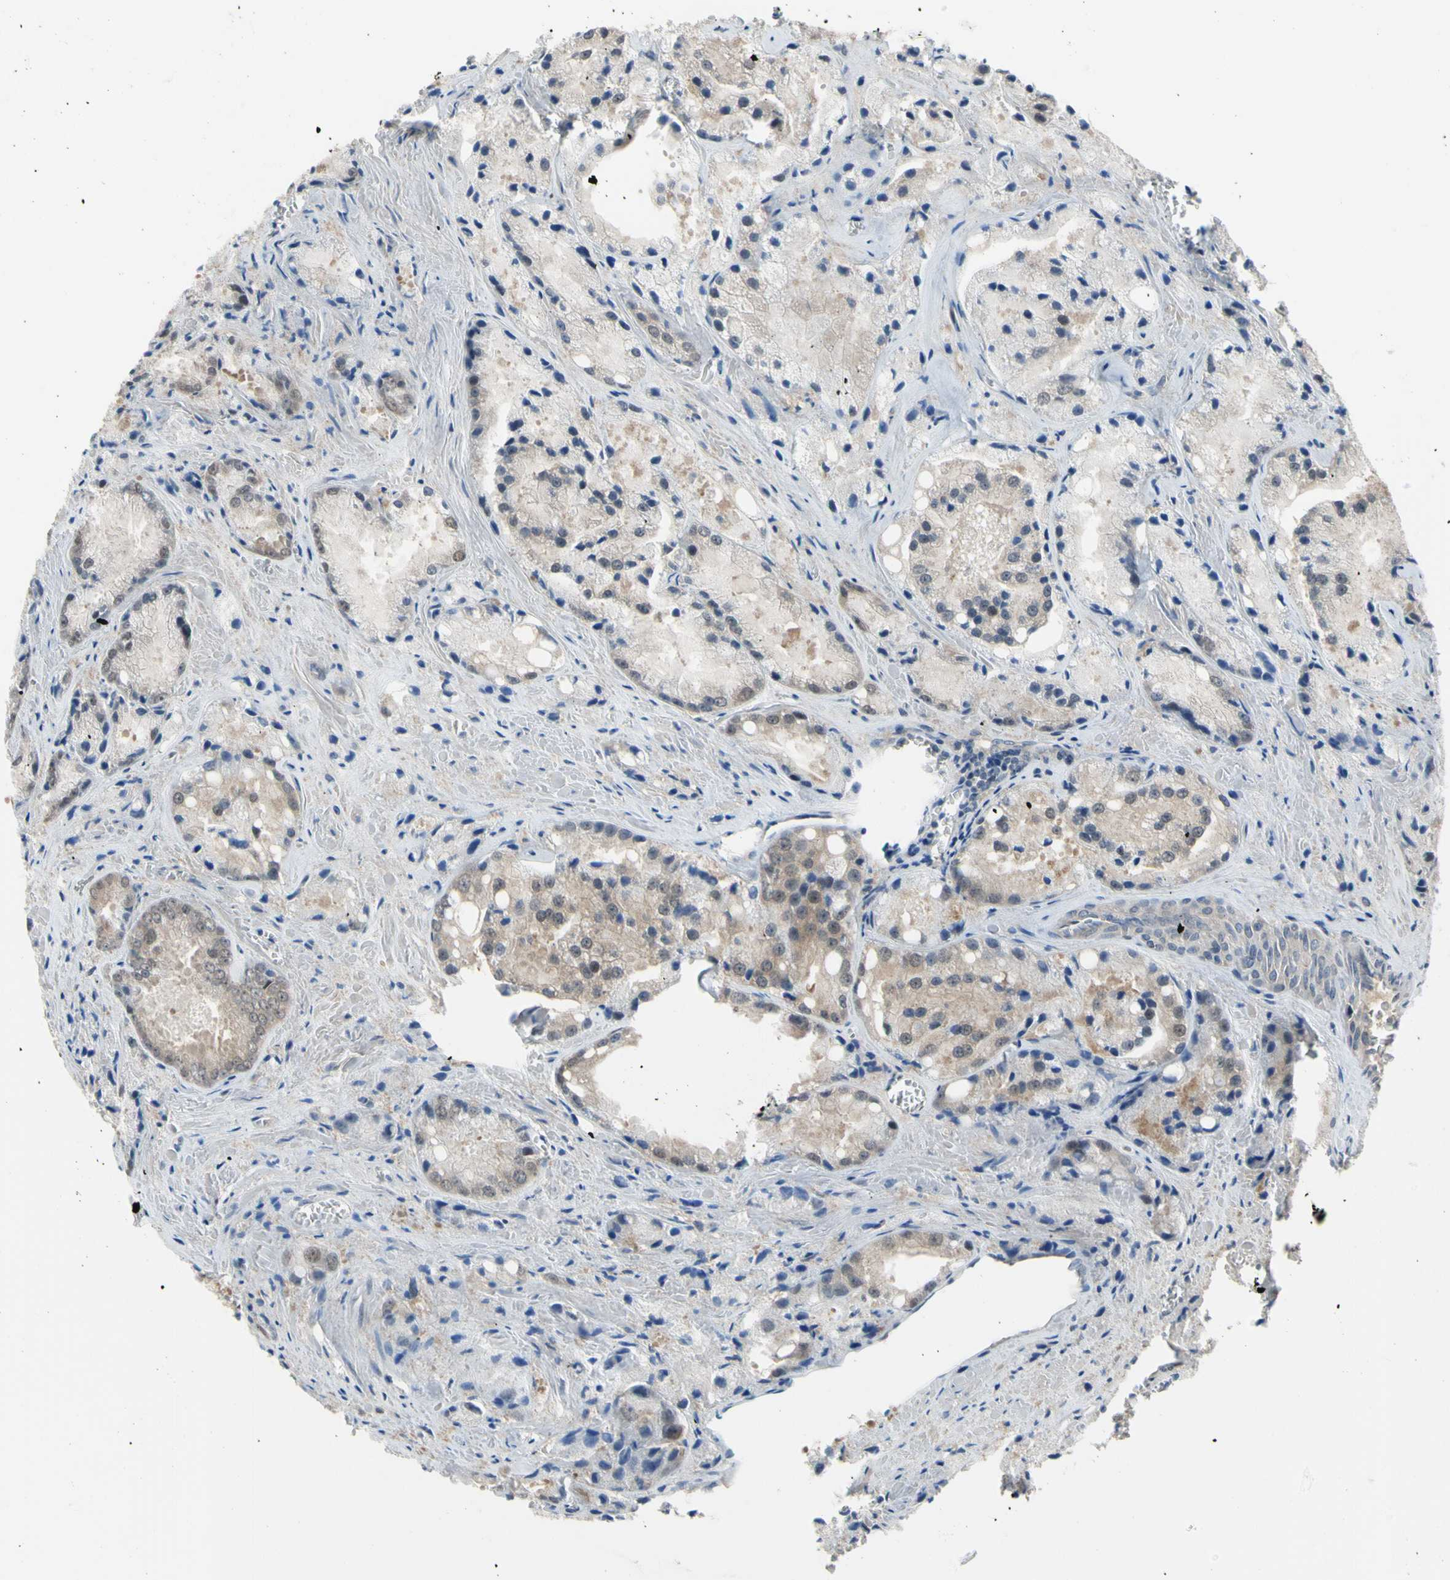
{"staining": {"intensity": "weak", "quantity": "25%-75%", "location": "cytoplasmic/membranous"}, "tissue": "prostate cancer", "cell_type": "Tumor cells", "image_type": "cancer", "snomed": [{"axis": "morphology", "description": "Adenocarcinoma, Low grade"}, {"axis": "topography", "description": "Prostate"}], "caption": "A micrograph of human prostate cancer (low-grade adenocarcinoma) stained for a protein demonstrates weak cytoplasmic/membranous brown staining in tumor cells.", "gene": "HSPA4", "patient": {"sex": "male", "age": 64}}